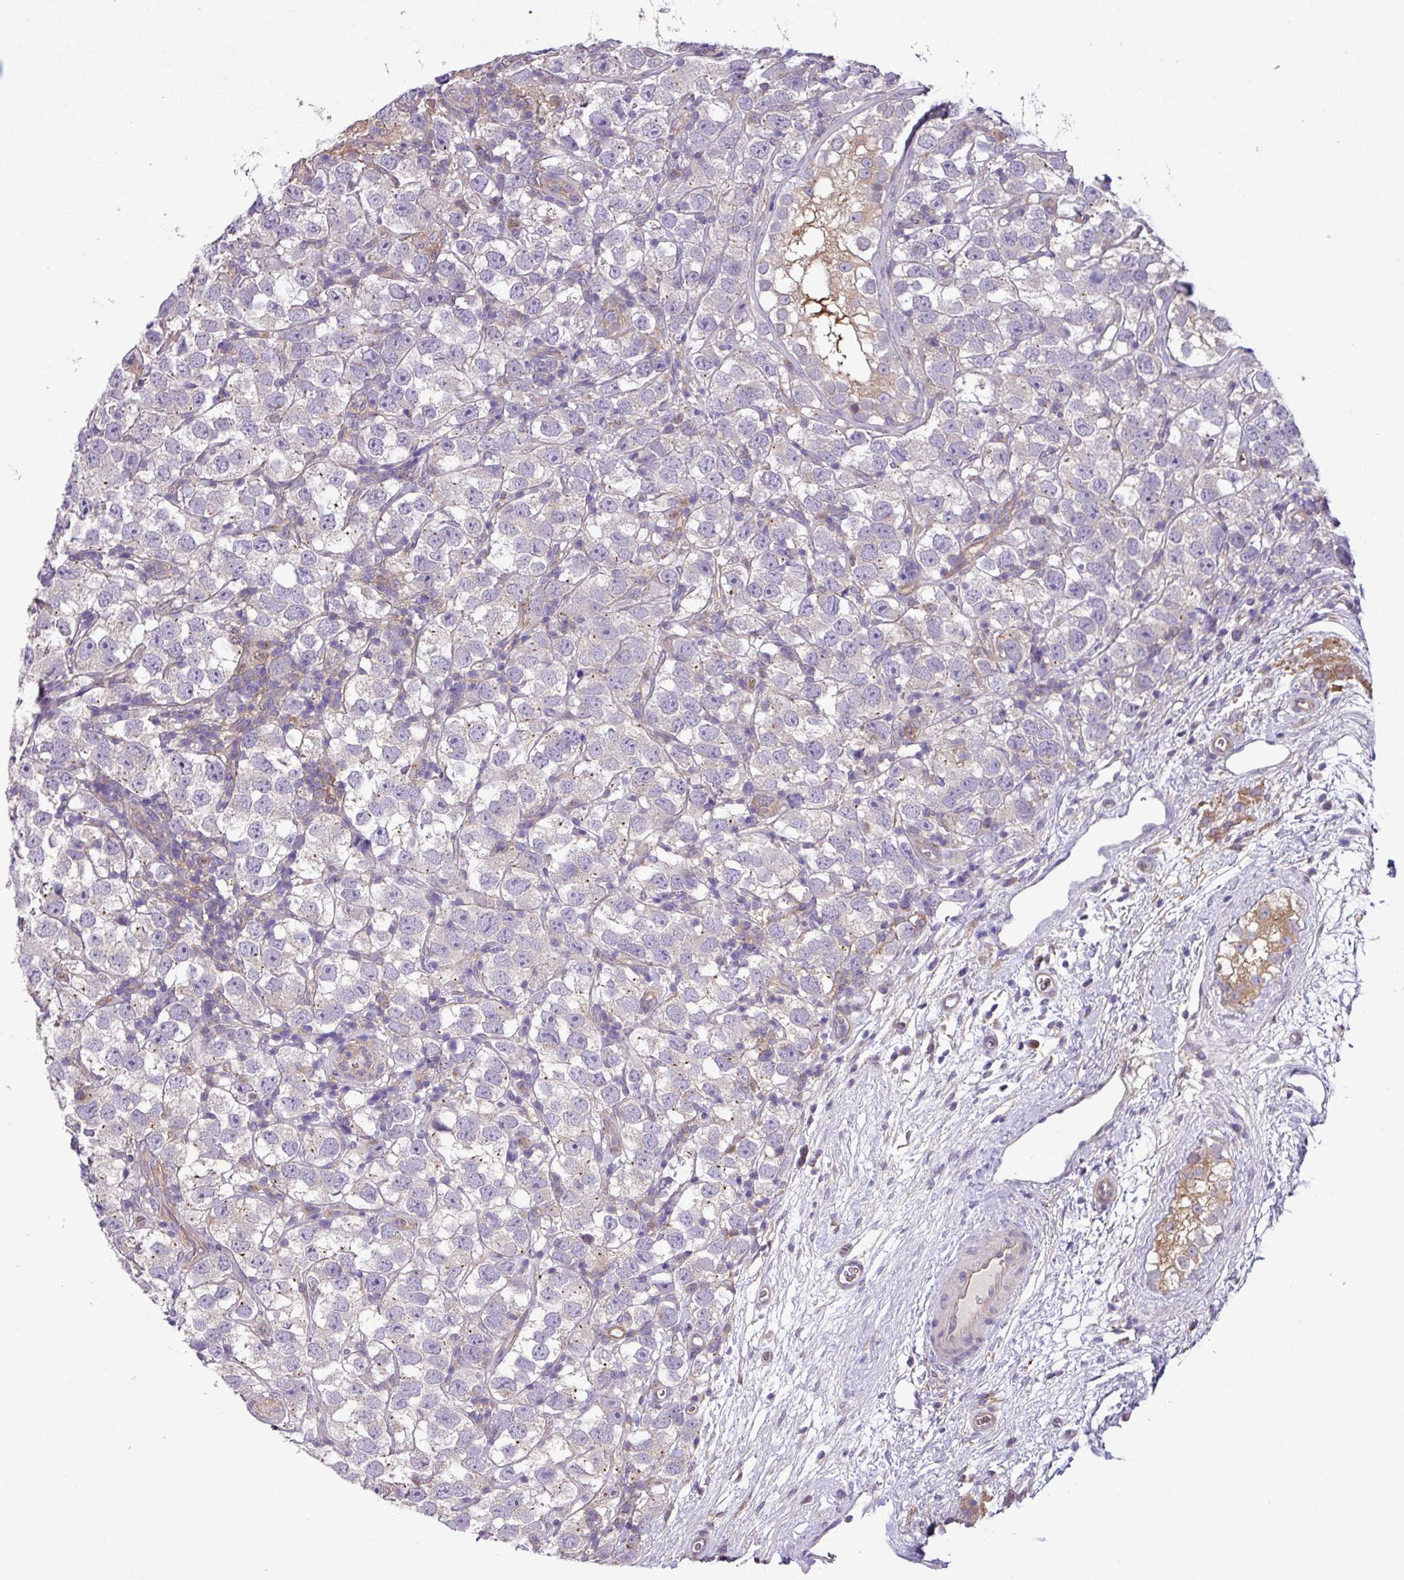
{"staining": {"intensity": "negative", "quantity": "none", "location": "none"}, "tissue": "testis cancer", "cell_type": "Tumor cells", "image_type": "cancer", "snomed": [{"axis": "morphology", "description": "Seminoma, NOS"}, {"axis": "topography", "description": "Testis"}], "caption": "A high-resolution micrograph shows immunohistochemistry staining of seminoma (testis), which exhibits no significant expression in tumor cells. (DAB (3,3'-diaminobenzidine) immunohistochemistry visualized using brightfield microscopy, high magnification).", "gene": "SLC23A2", "patient": {"sex": "male", "age": 26}}